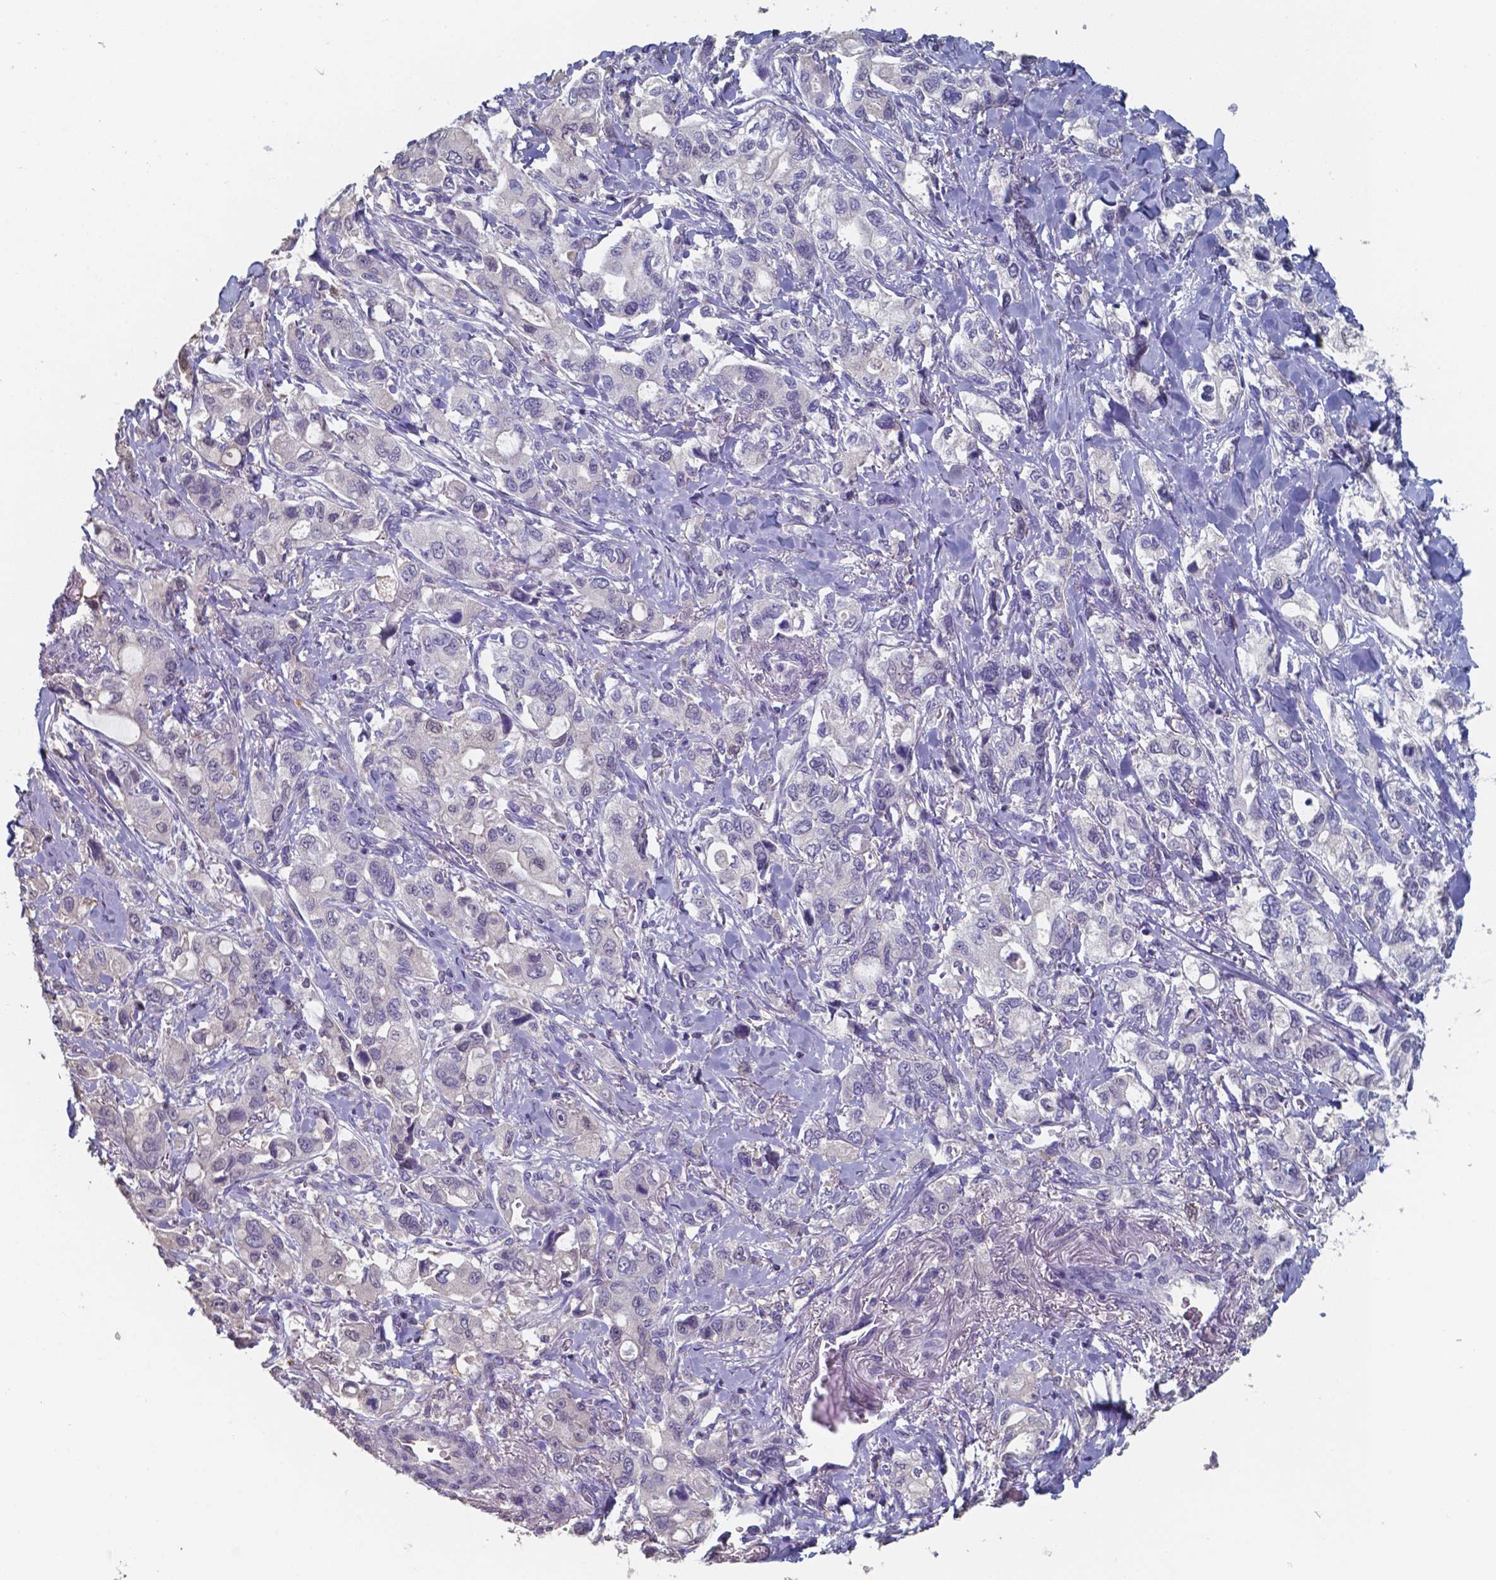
{"staining": {"intensity": "negative", "quantity": "none", "location": "none"}, "tissue": "stomach cancer", "cell_type": "Tumor cells", "image_type": "cancer", "snomed": [{"axis": "morphology", "description": "Adenocarcinoma, NOS"}, {"axis": "topography", "description": "Stomach"}], "caption": "This photomicrograph is of stomach adenocarcinoma stained with immunohistochemistry (IHC) to label a protein in brown with the nuclei are counter-stained blue. There is no expression in tumor cells.", "gene": "FOXJ1", "patient": {"sex": "male", "age": 63}}